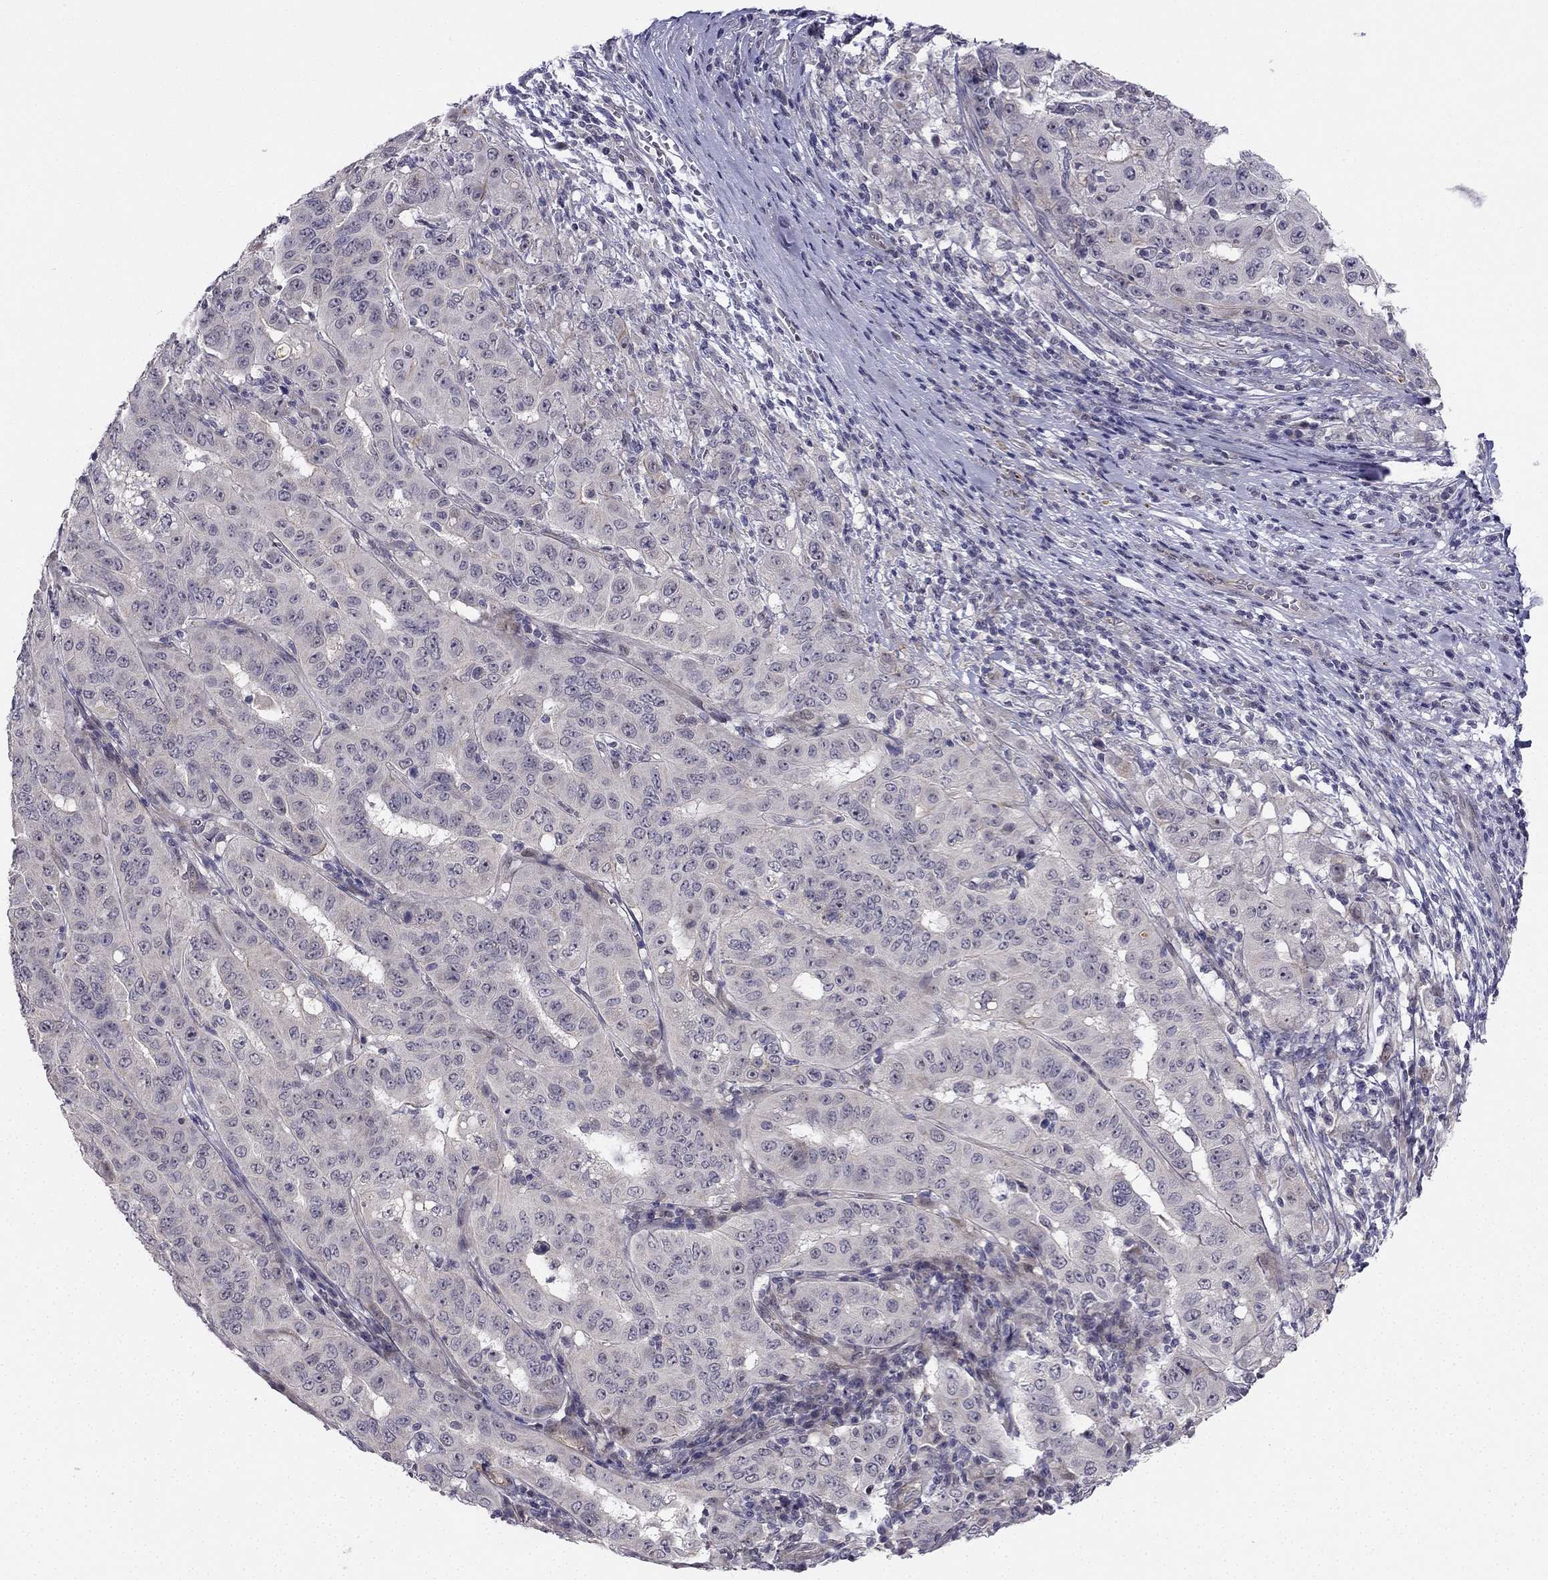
{"staining": {"intensity": "negative", "quantity": "none", "location": "none"}, "tissue": "pancreatic cancer", "cell_type": "Tumor cells", "image_type": "cancer", "snomed": [{"axis": "morphology", "description": "Adenocarcinoma, NOS"}, {"axis": "topography", "description": "Pancreas"}], "caption": "Pancreatic adenocarcinoma was stained to show a protein in brown. There is no significant expression in tumor cells.", "gene": "CHST8", "patient": {"sex": "male", "age": 63}}